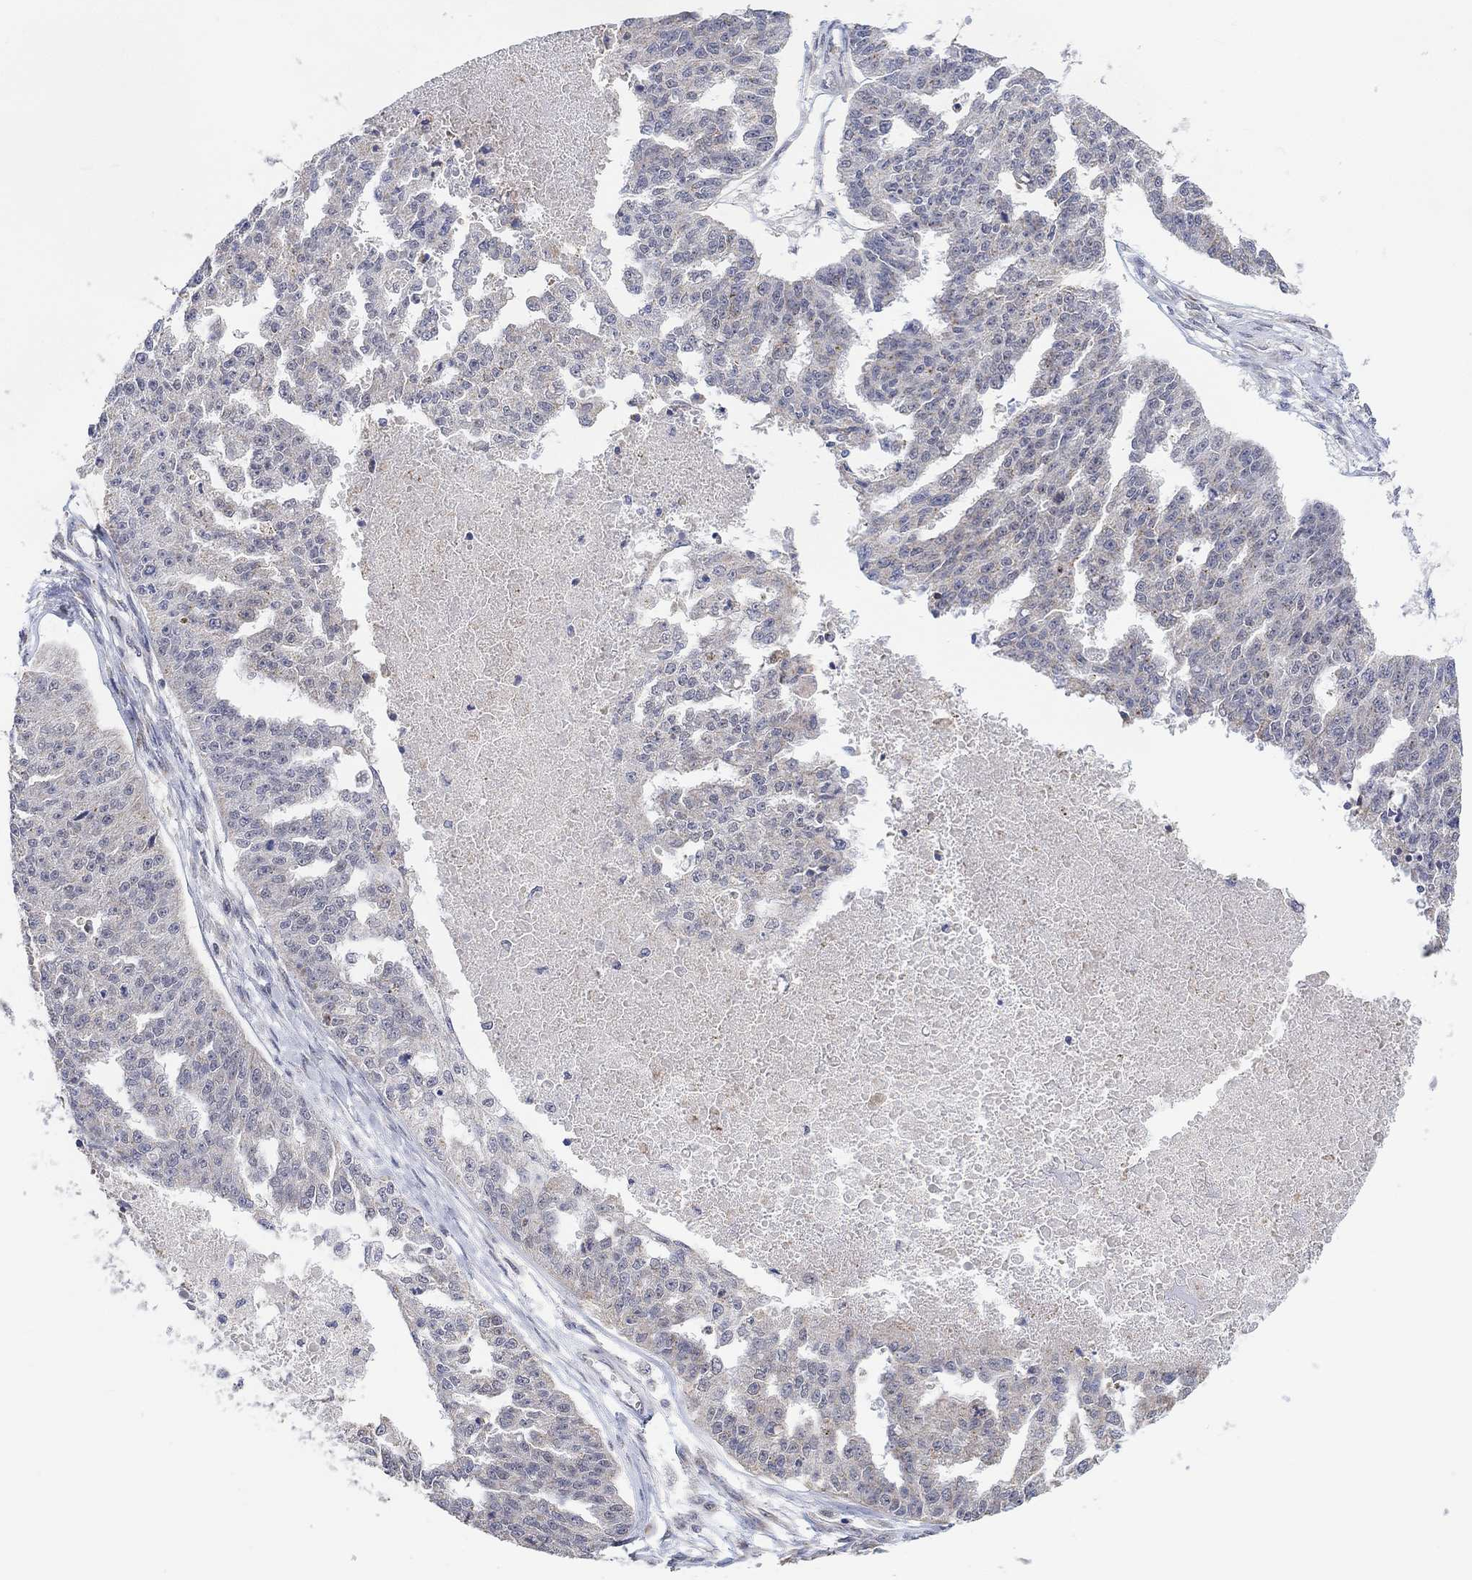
{"staining": {"intensity": "negative", "quantity": "none", "location": "none"}, "tissue": "ovarian cancer", "cell_type": "Tumor cells", "image_type": "cancer", "snomed": [{"axis": "morphology", "description": "Cystadenocarcinoma, serous, NOS"}, {"axis": "topography", "description": "Ovary"}], "caption": "An immunohistochemistry histopathology image of serous cystadenocarcinoma (ovarian) is shown. There is no staining in tumor cells of serous cystadenocarcinoma (ovarian). (DAB immunohistochemistry with hematoxylin counter stain).", "gene": "SLC48A1", "patient": {"sex": "female", "age": 58}}